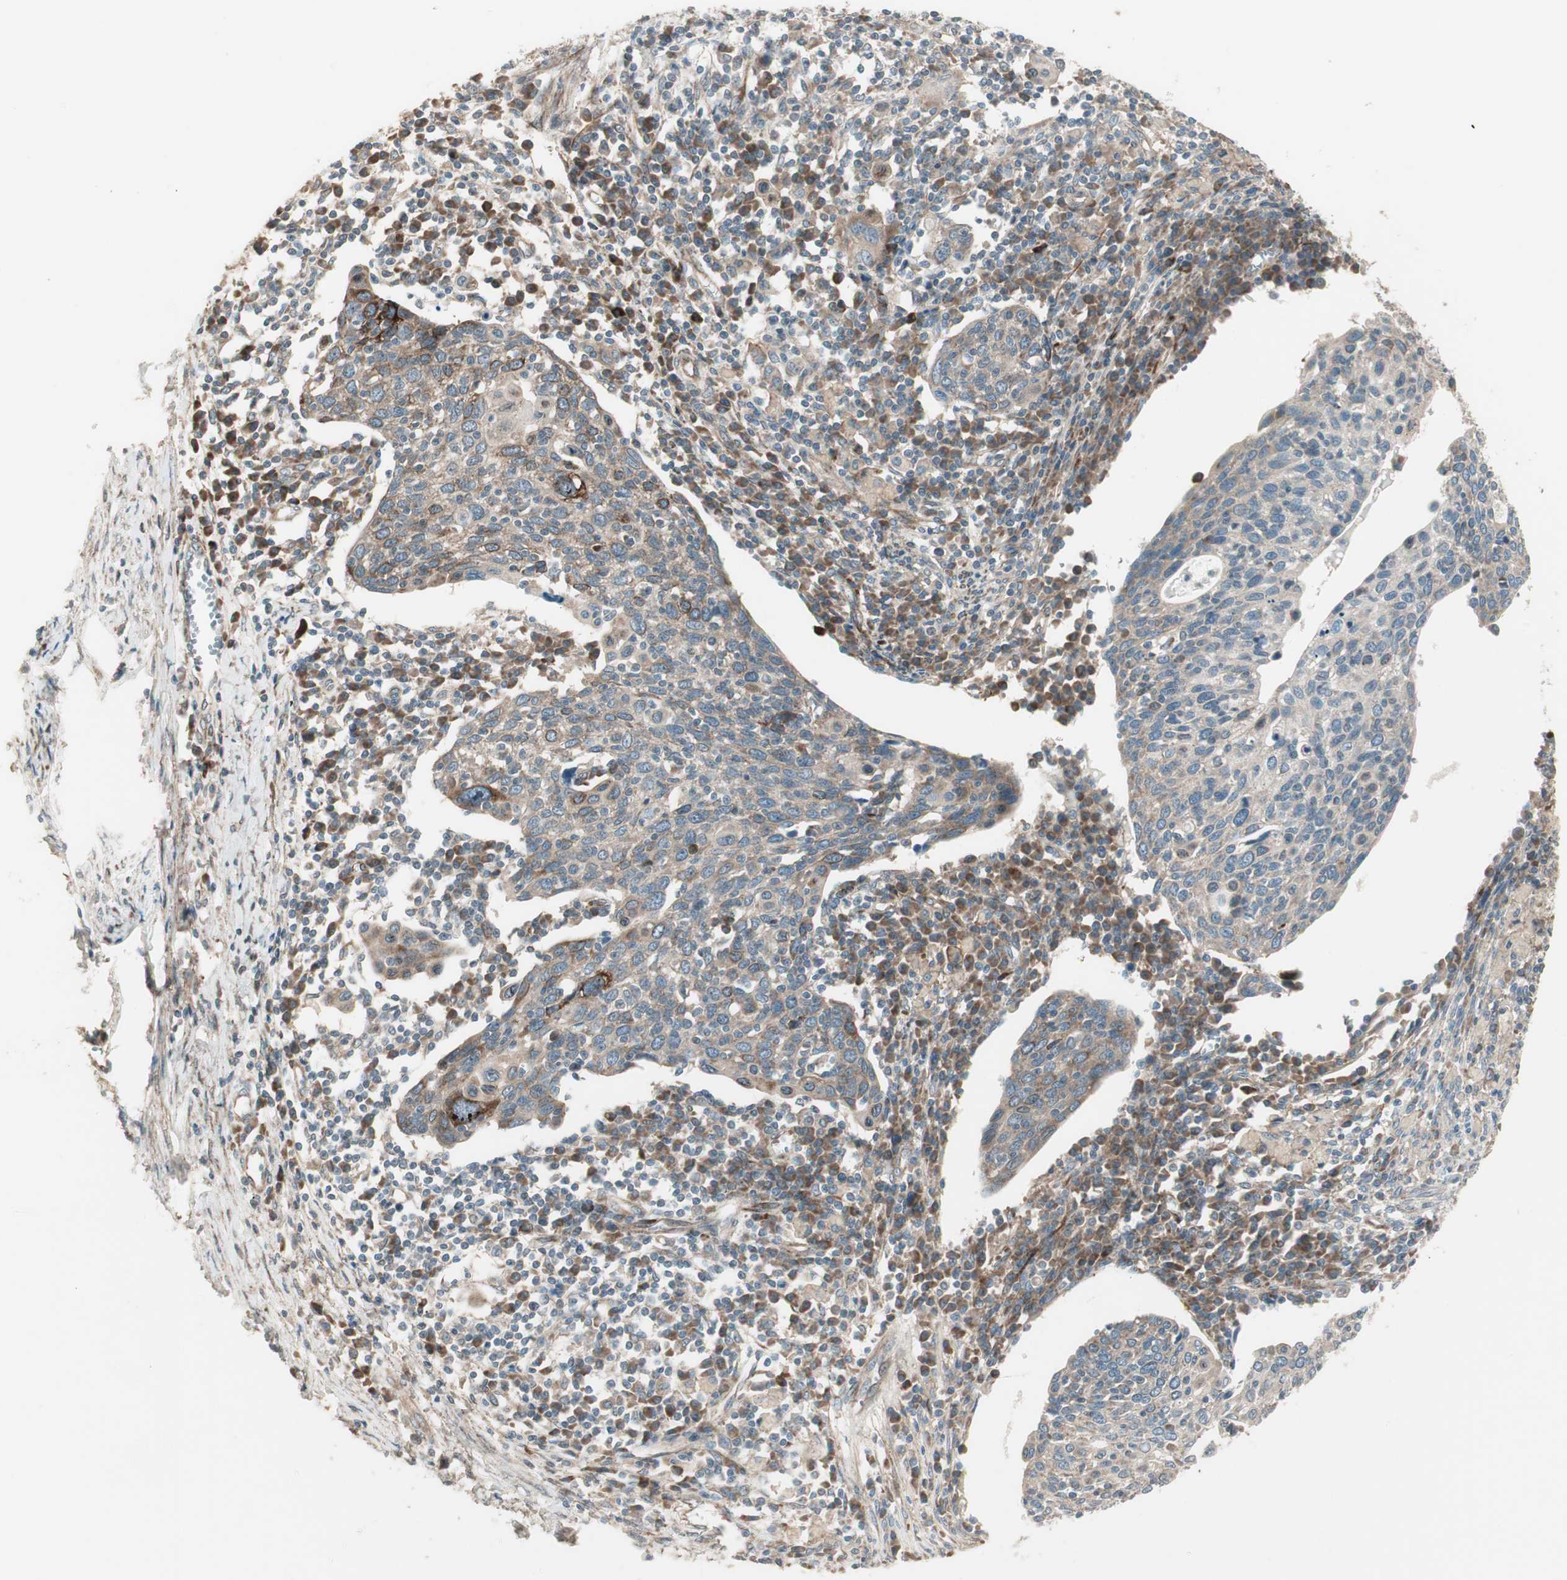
{"staining": {"intensity": "weak", "quantity": ">75%", "location": "cytoplasmic/membranous"}, "tissue": "cervical cancer", "cell_type": "Tumor cells", "image_type": "cancer", "snomed": [{"axis": "morphology", "description": "Squamous cell carcinoma, NOS"}, {"axis": "topography", "description": "Cervix"}], "caption": "This is a photomicrograph of immunohistochemistry staining of cervical squamous cell carcinoma, which shows weak staining in the cytoplasmic/membranous of tumor cells.", "gene": "PPP2R5E", "patient": {"sex": "female", "age": 40}}